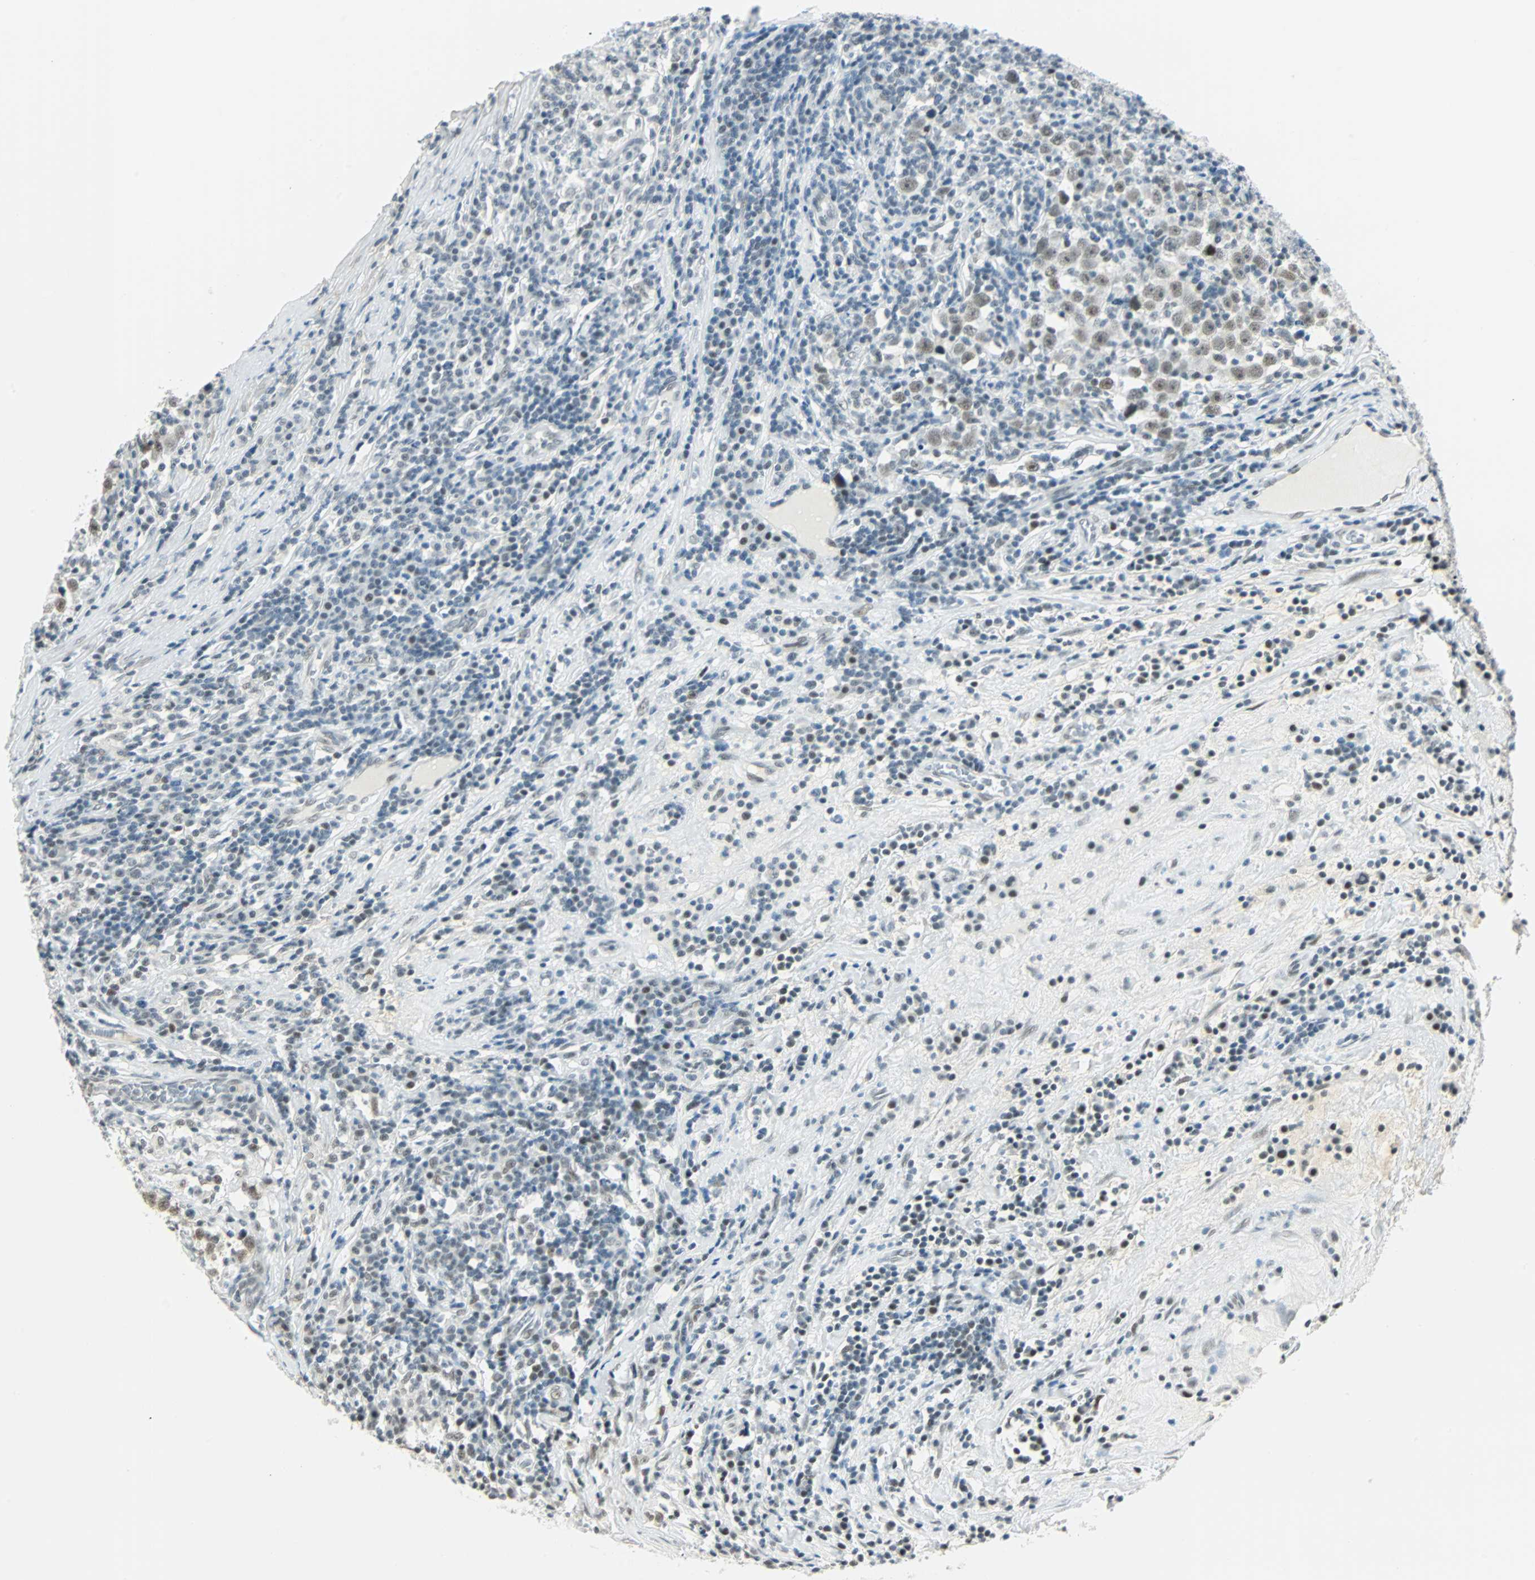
{"staining": {"intensity": "weak", "quantity": "25%-75%", "location": "nuclear"}, "tissue": "testis cancer", "cell_type": "Tumor cells", "image_type": "cancer", "snomed": [{"axis": "morphology", "description": "Seminoma, NOS"}, {"axis": "topography", "description": "Testis"}], "caption": "Immunohistochemical staining of human seminoma (testis) exhibits weak nuclear protein expression in approximately 25%-75% of tumor cells. (DAB (3,3'-diaminobenzidine) IHC with brightfield microscopy, high magnification).", "gene": "NELFE", "patient": {"sex": "male", "age": 43}}